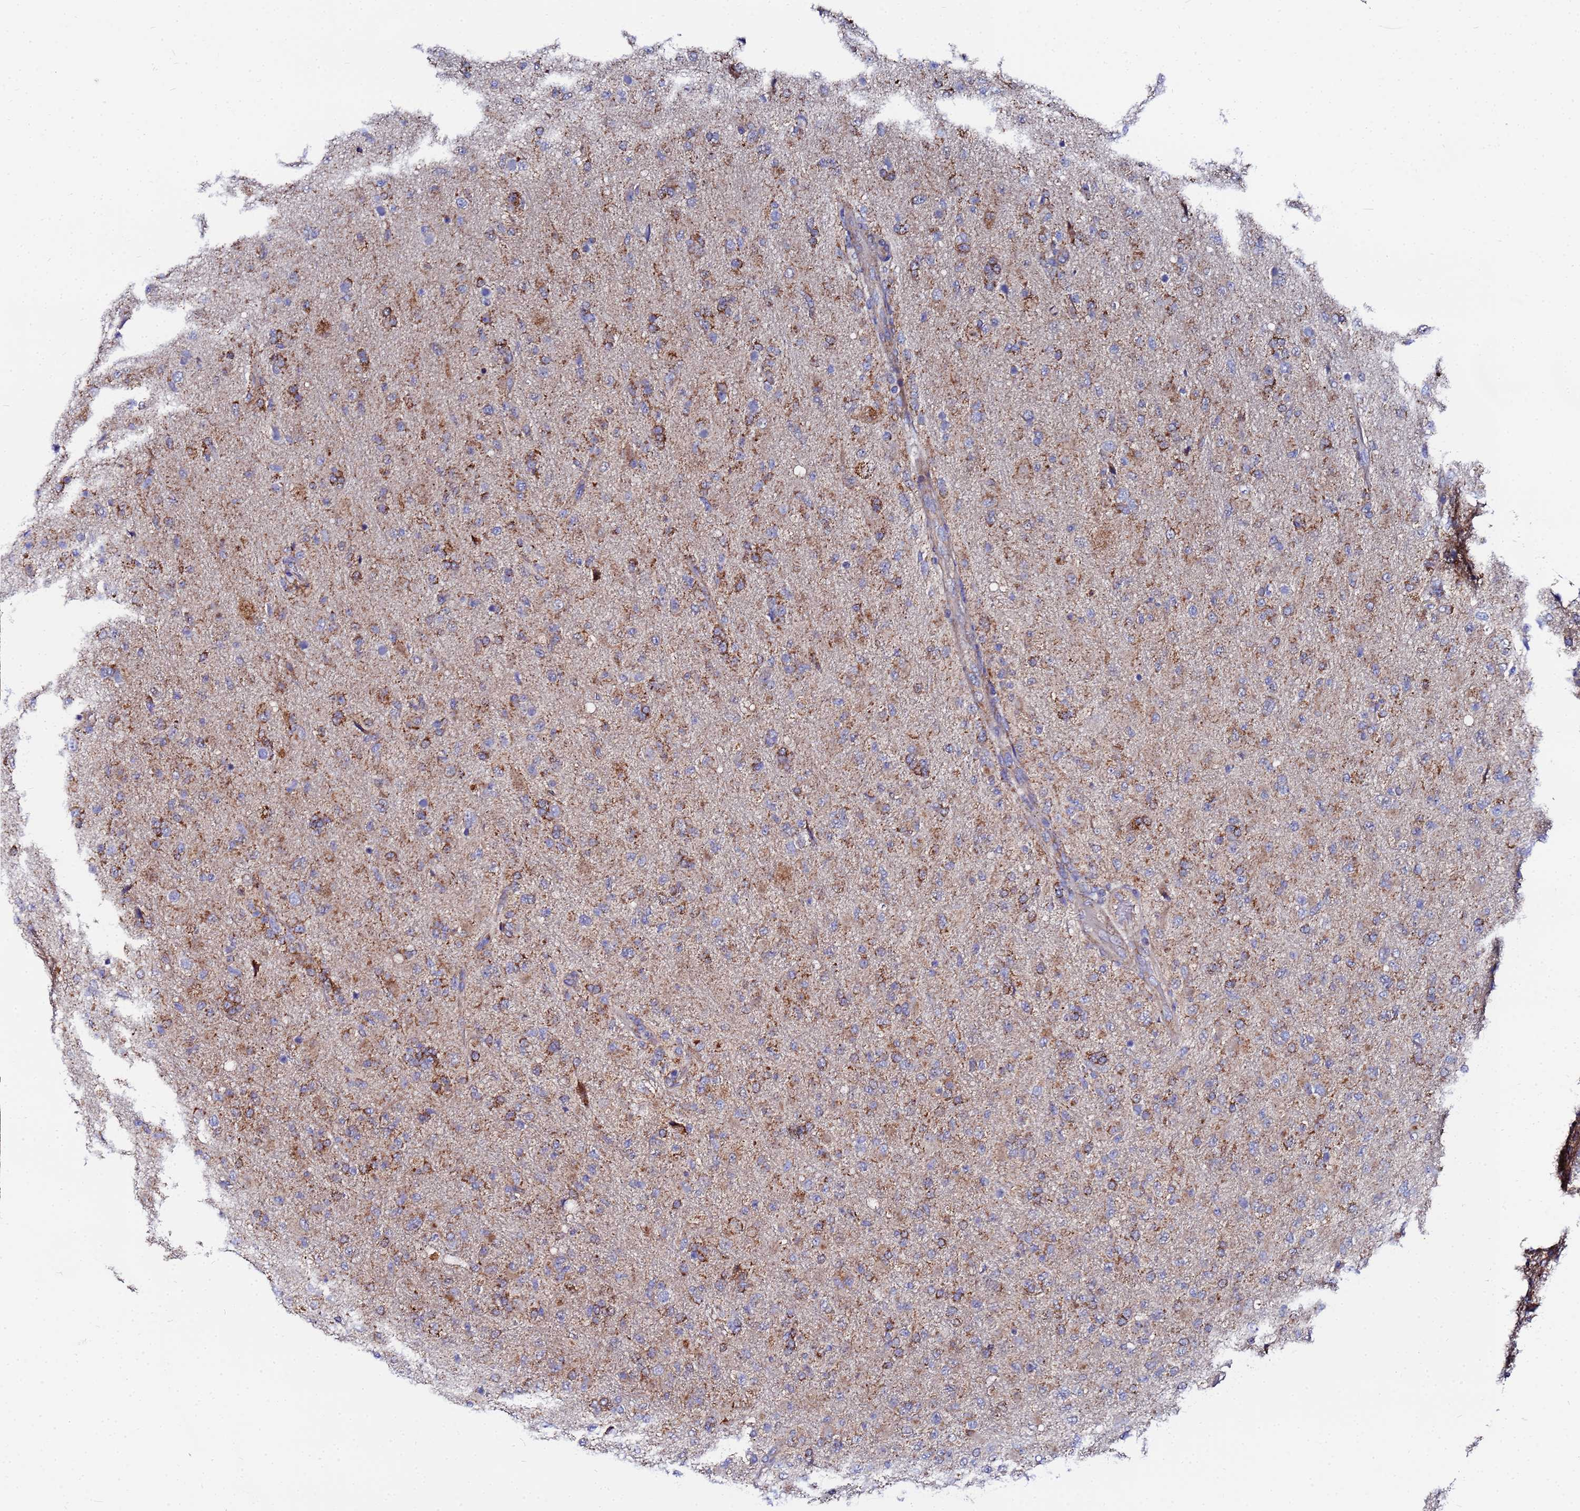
{"staining": {"intensity": "moderate", "quantity": "25%-75%", "location": "cytoplasmic/membranous"}, "tissue": "glioma", "cell_type": "Tumor cells", "image_type": "cancer", "snomed": [{"axis": "morphology", "description": "Glioma, malignant, Low grade"}, {"axis": "topography", "description": "Brain"}], "caption": "Human malignant glioma (low-grade) stained for a protein (brown) reveals moderate cytoplasmic/membranous positive positivity in approximately 25%-75% of tumor cells.", "gene": "FAHD2A", "patient": {"sex": "male", "age": 65}}